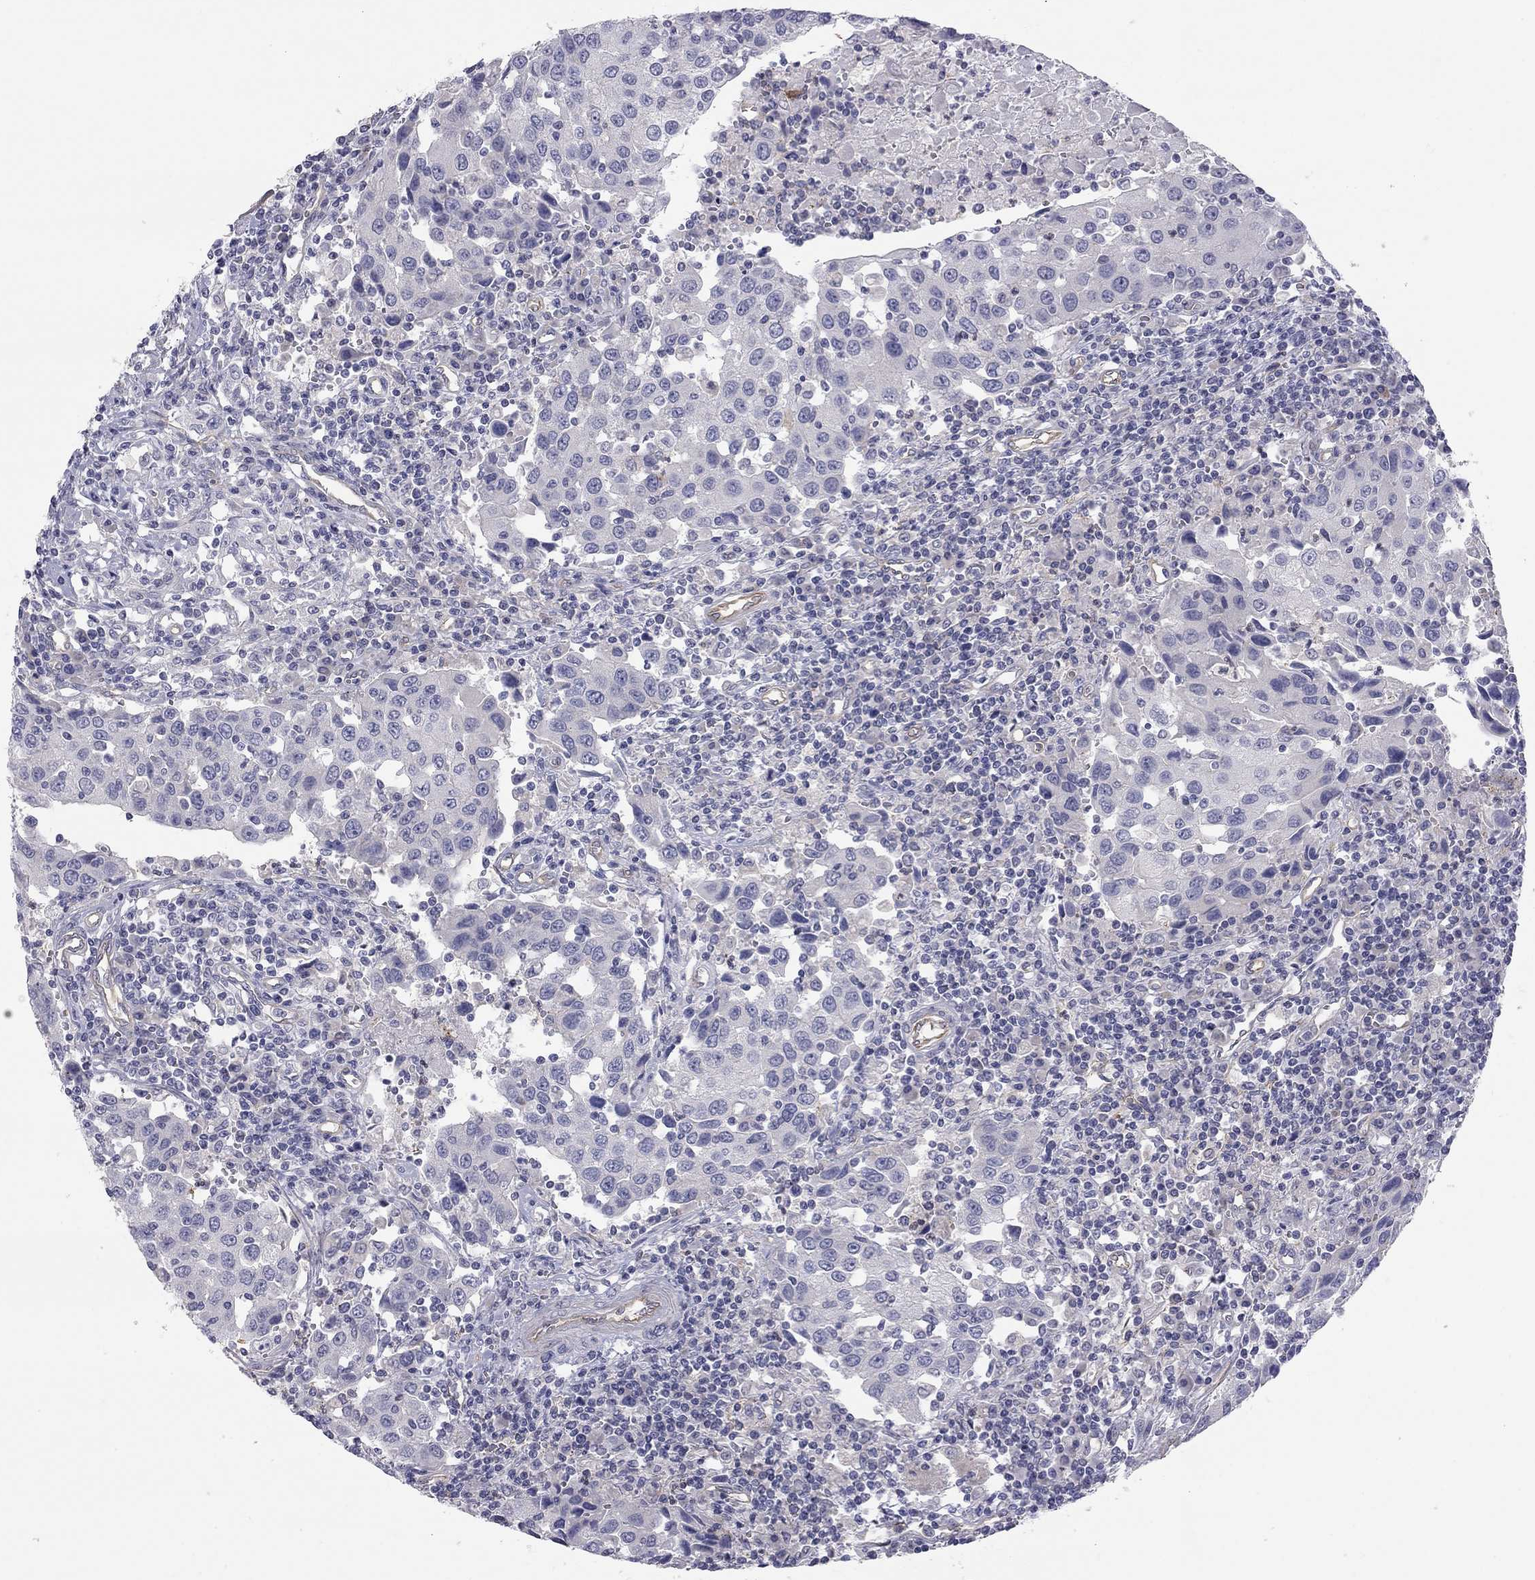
{"staining": {"intensity": "negative", "quantity": "none", "location": "none"}, "tissue": "urothelial cancer", "cell_type": "Tumor cells", "image_type": "cancer", "snomed": [{"axis": "morphology", "description": "Urothelial carcinoma, High grade"}, {"axis": "topography", "description": "Urinary bladder"}], "caption": "IHC micrograph of neoplastic tissue: urothelial carcinoma (high-grade) stained with DAB (3,3'-diaminobenzidine) displays no significant protein expression in tumor cells.", "gene": "GPRC5B", "patient": {"sex": "female", "age": 85}}